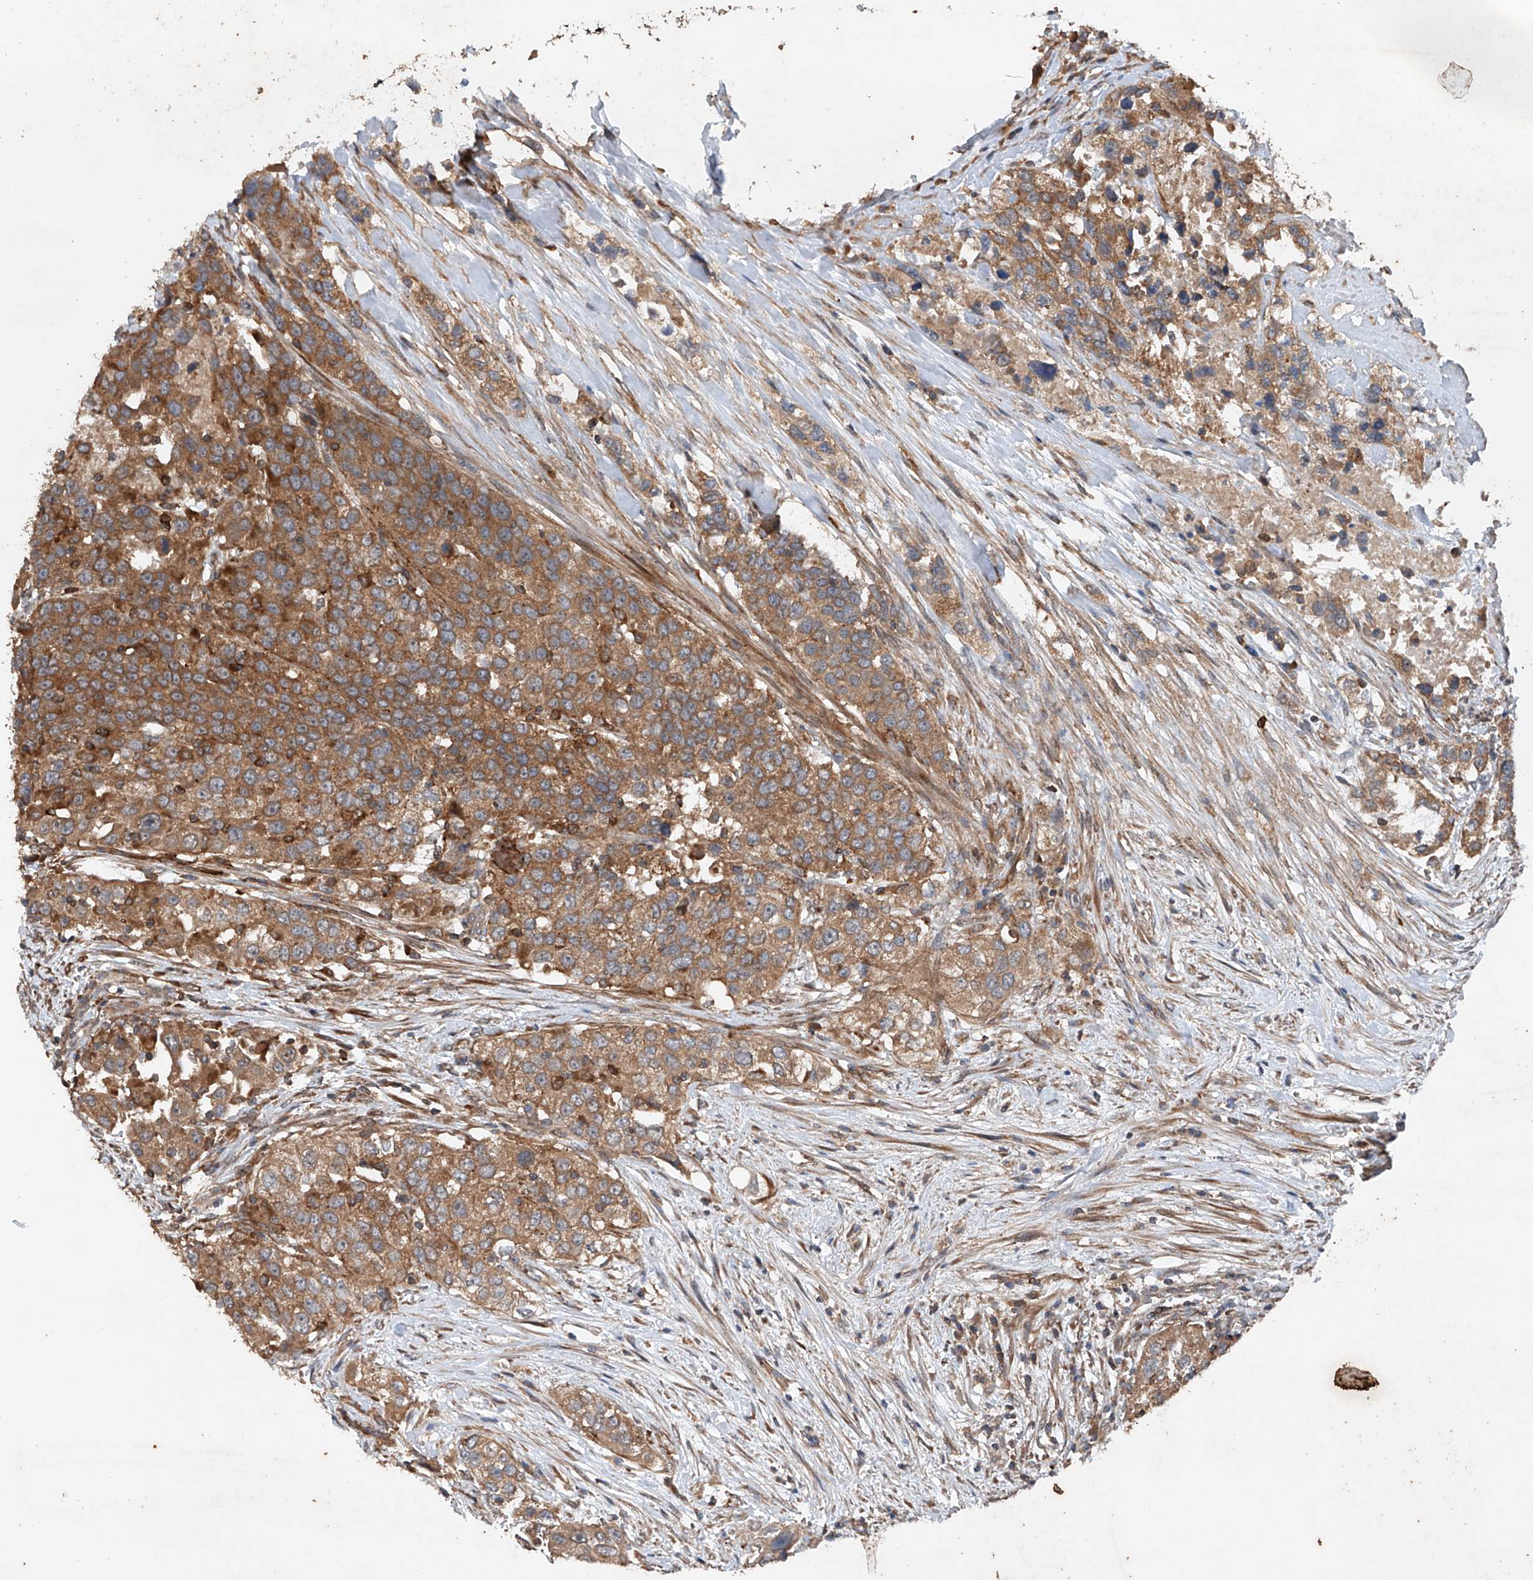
{"staining": {"intensity": "moderate", "quantity": ">75%", "location": "cytoplasmic/membranous"}, "tissue": "urothelial cancer", "cell_type": "Tumor cells", "image_type": "cancer", "snomed": [{"axis": "morphology", "description": "Urothelial carcinoma, High grade"}, {"axis": "topography", "description": "Urinary bladder"}], "caption": "Urothelial cancer tissue reveals moderate cytoplasmic/membranous positivity in approximately >75% of tumor cells", "gene": "CEP85L", "patient": {"sex": "female", "age": 80}}